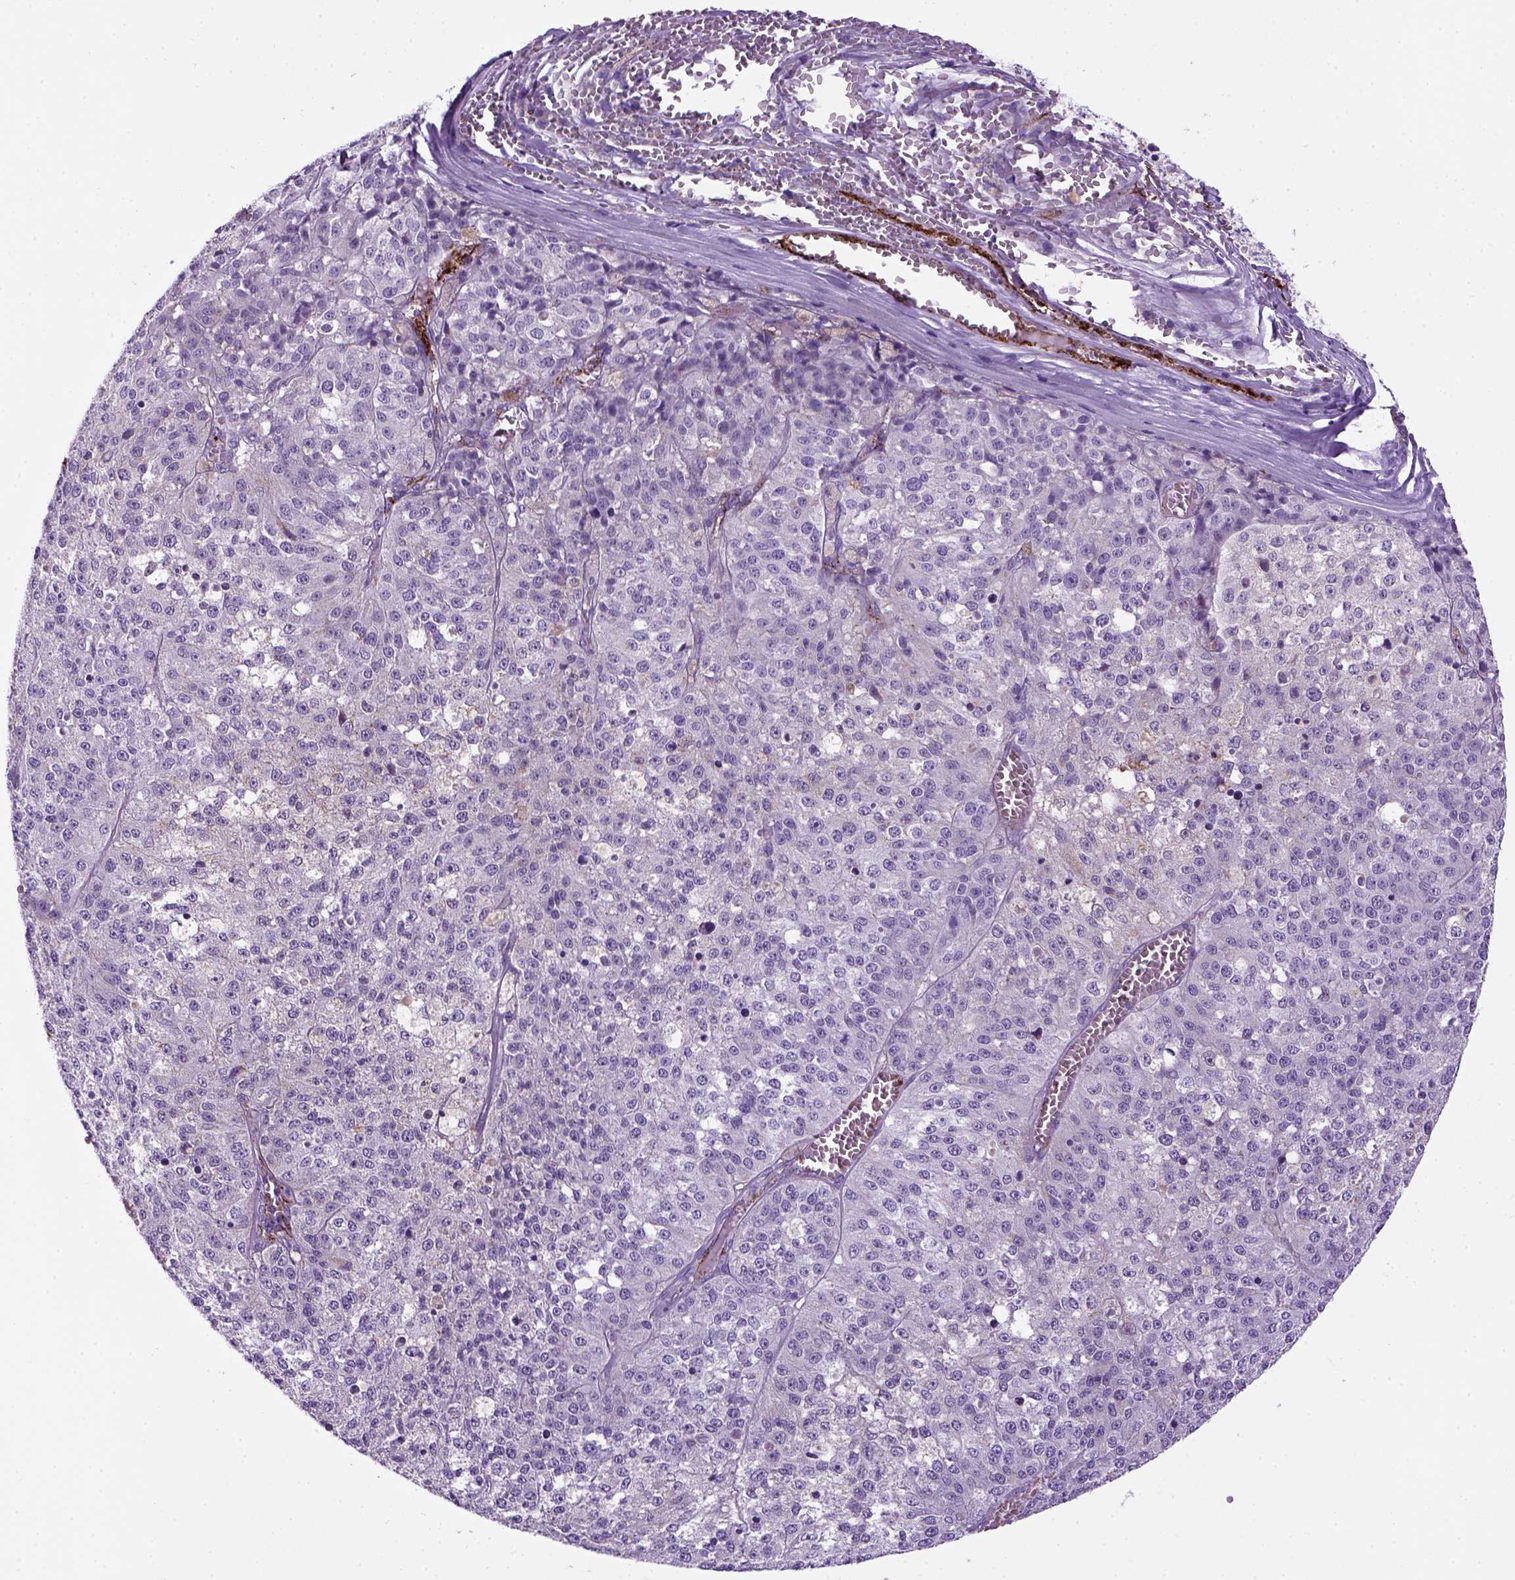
{"staining": {"intensity": "negative", "quantity": "none", "location": "none"}, "tissue": "melanoma", "cell_type": "Tumor cells", "image_type": "cancer", "snomed": [{"axis": "morphology", "description": "Malignant melanoma, Metastatic site"}, {"axis": "topography", "description": "Lymph node"}], "caption": "Melanoma was stained to show a protein in brown. There is no significant positivity in tumor cells.", "gene": "VWF", "patient": {"sex": "female", "age": 64}}